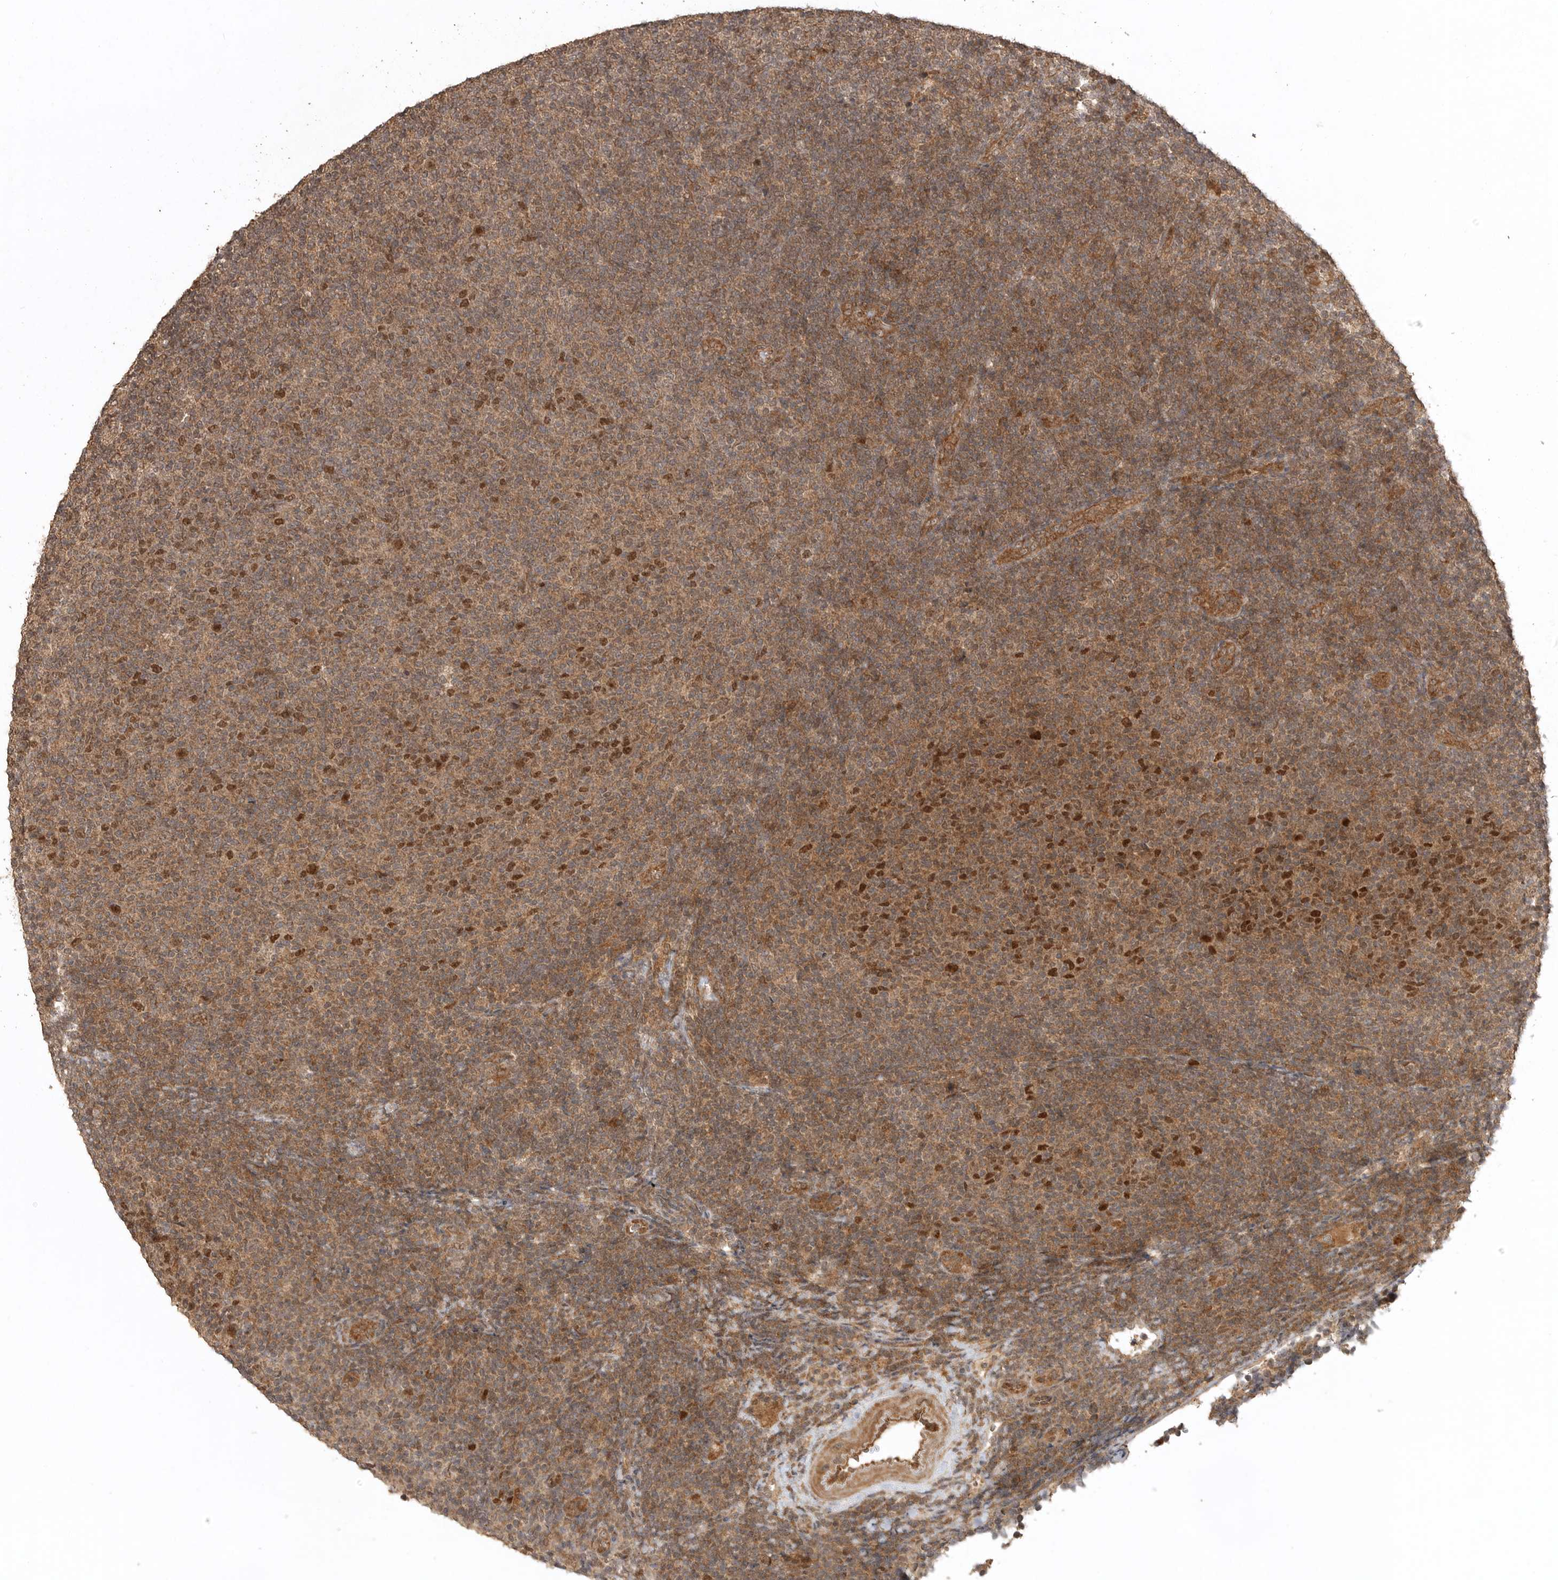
{"staining": {"intensity": "moderate", "quantity": ">75%", "location": "cytoplasmic/membranous,nuclear"}, "tissue": "lymphoma", "cell_type": "Tumor cells", "image_type": "cancer", "snomed": [{"axis": "morphology", "description": "Malignant lymphoma, non-Hodgkin's type, Low grade"}, {"axis": "topography", "description": "Lymph node"}], "caption": "Brown immunohistochemical staining in malignant lymphoma, non-Hodgkin's type (low-grade) displays moderate cytoplasmic/membranous and nuclear expression in about >75% of tumor cells.", "gene": "BOC", "patient": {"sex": "male", "age": 66}}